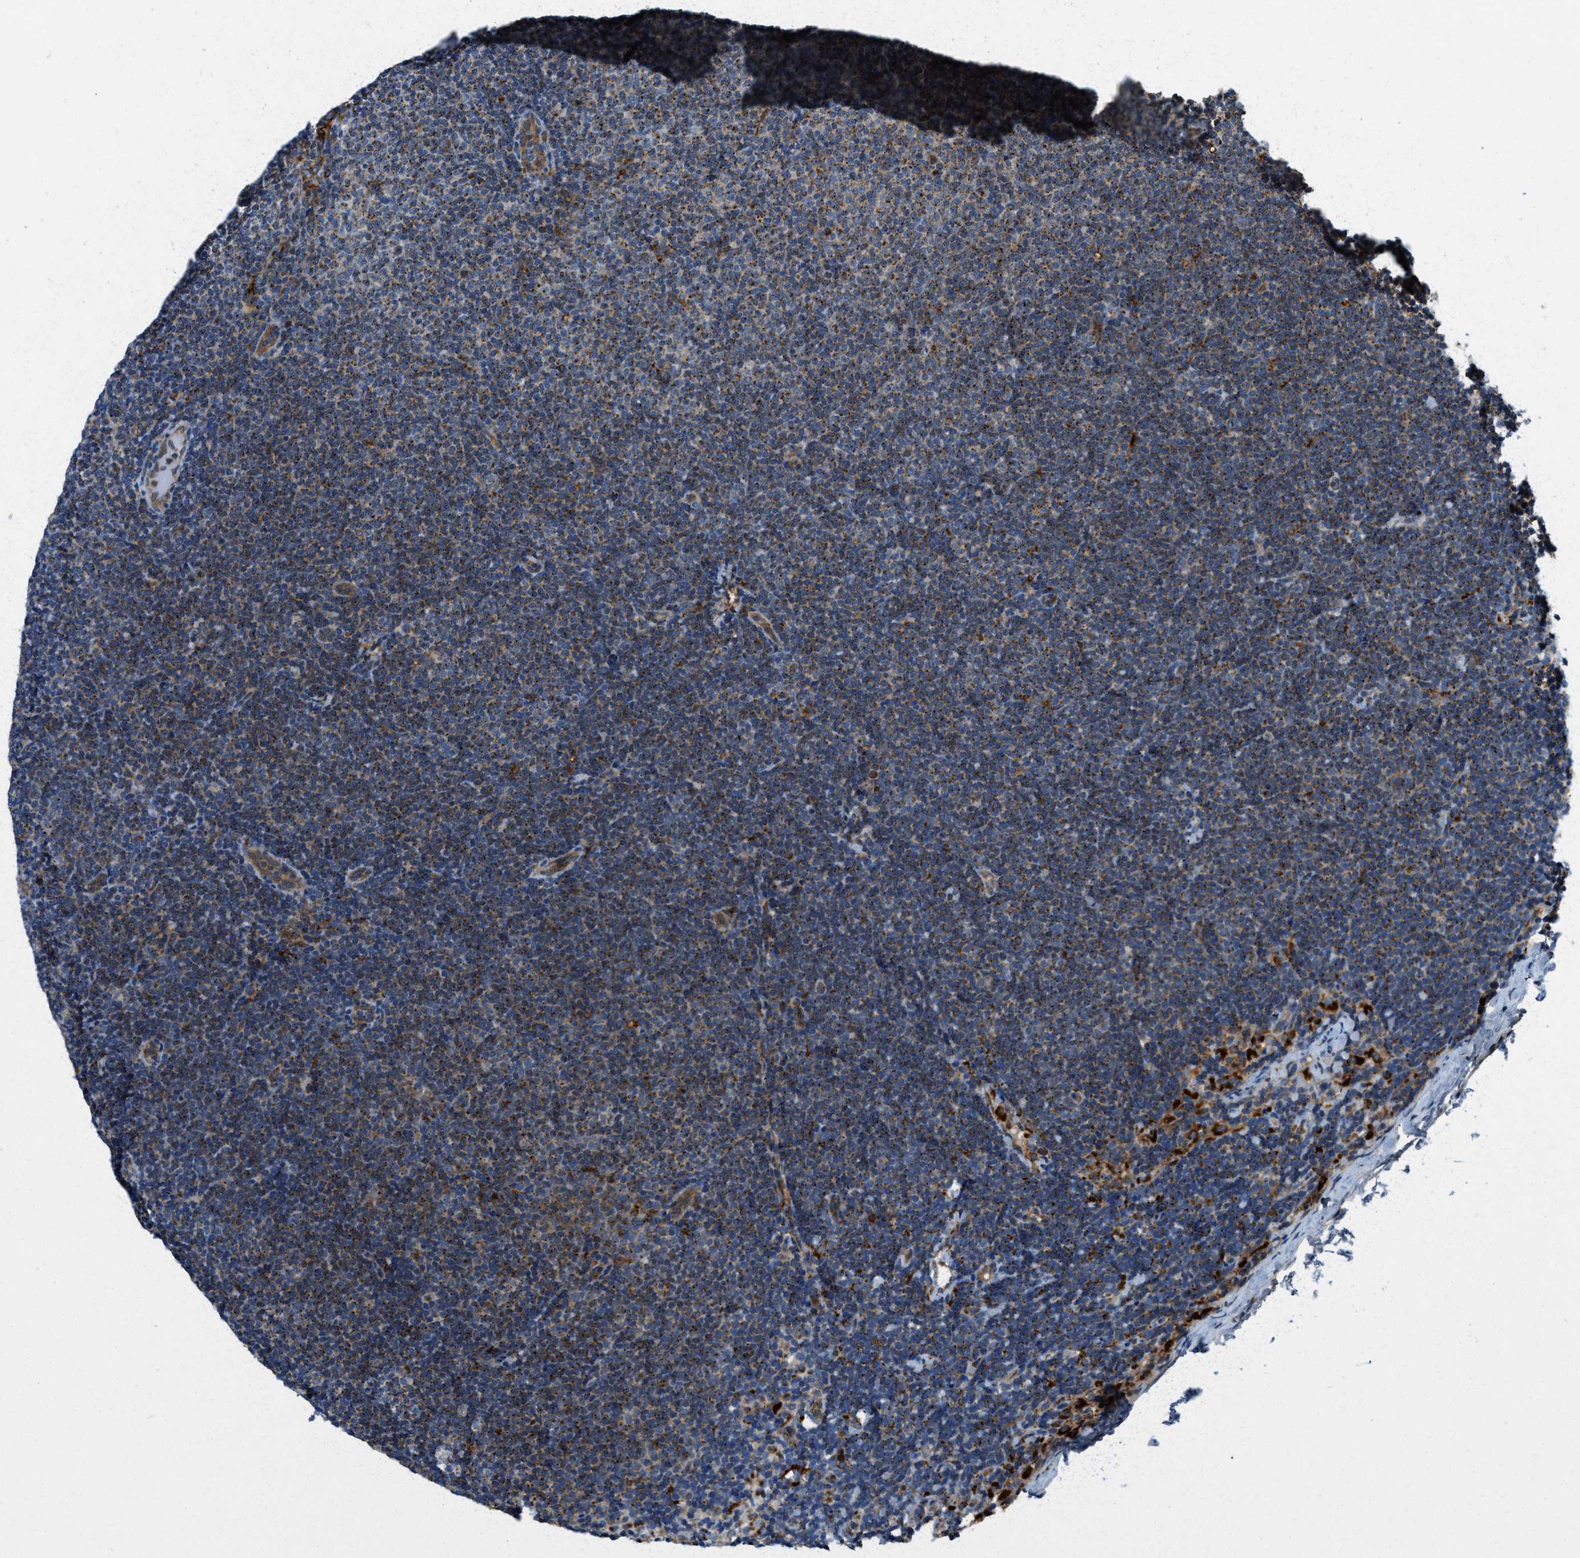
{"staining": {"intensity": "moderate", "quantity": "25%-75%", "location": "cytoplasmic/membranous"}, "tissue": "lymphoma", "cell_type": "Tumor cells", "image_type": "cancer", "snomed": [{"axis": "morphology", "description": "Malignant lymphoma, non-Hodgkin's type, Low grade"}, {"axis": "topography", "description": "Lymph node"}], "caption": "Protein staining exhibits moderate cytoplasmic/membranous expression in about 25%-75% of tumor cells in malignant lymphoma, non-Hodgkin's type (low-grade).", "gene": "STARD3NL", "patient": {"sex": "female", "age": 53}}